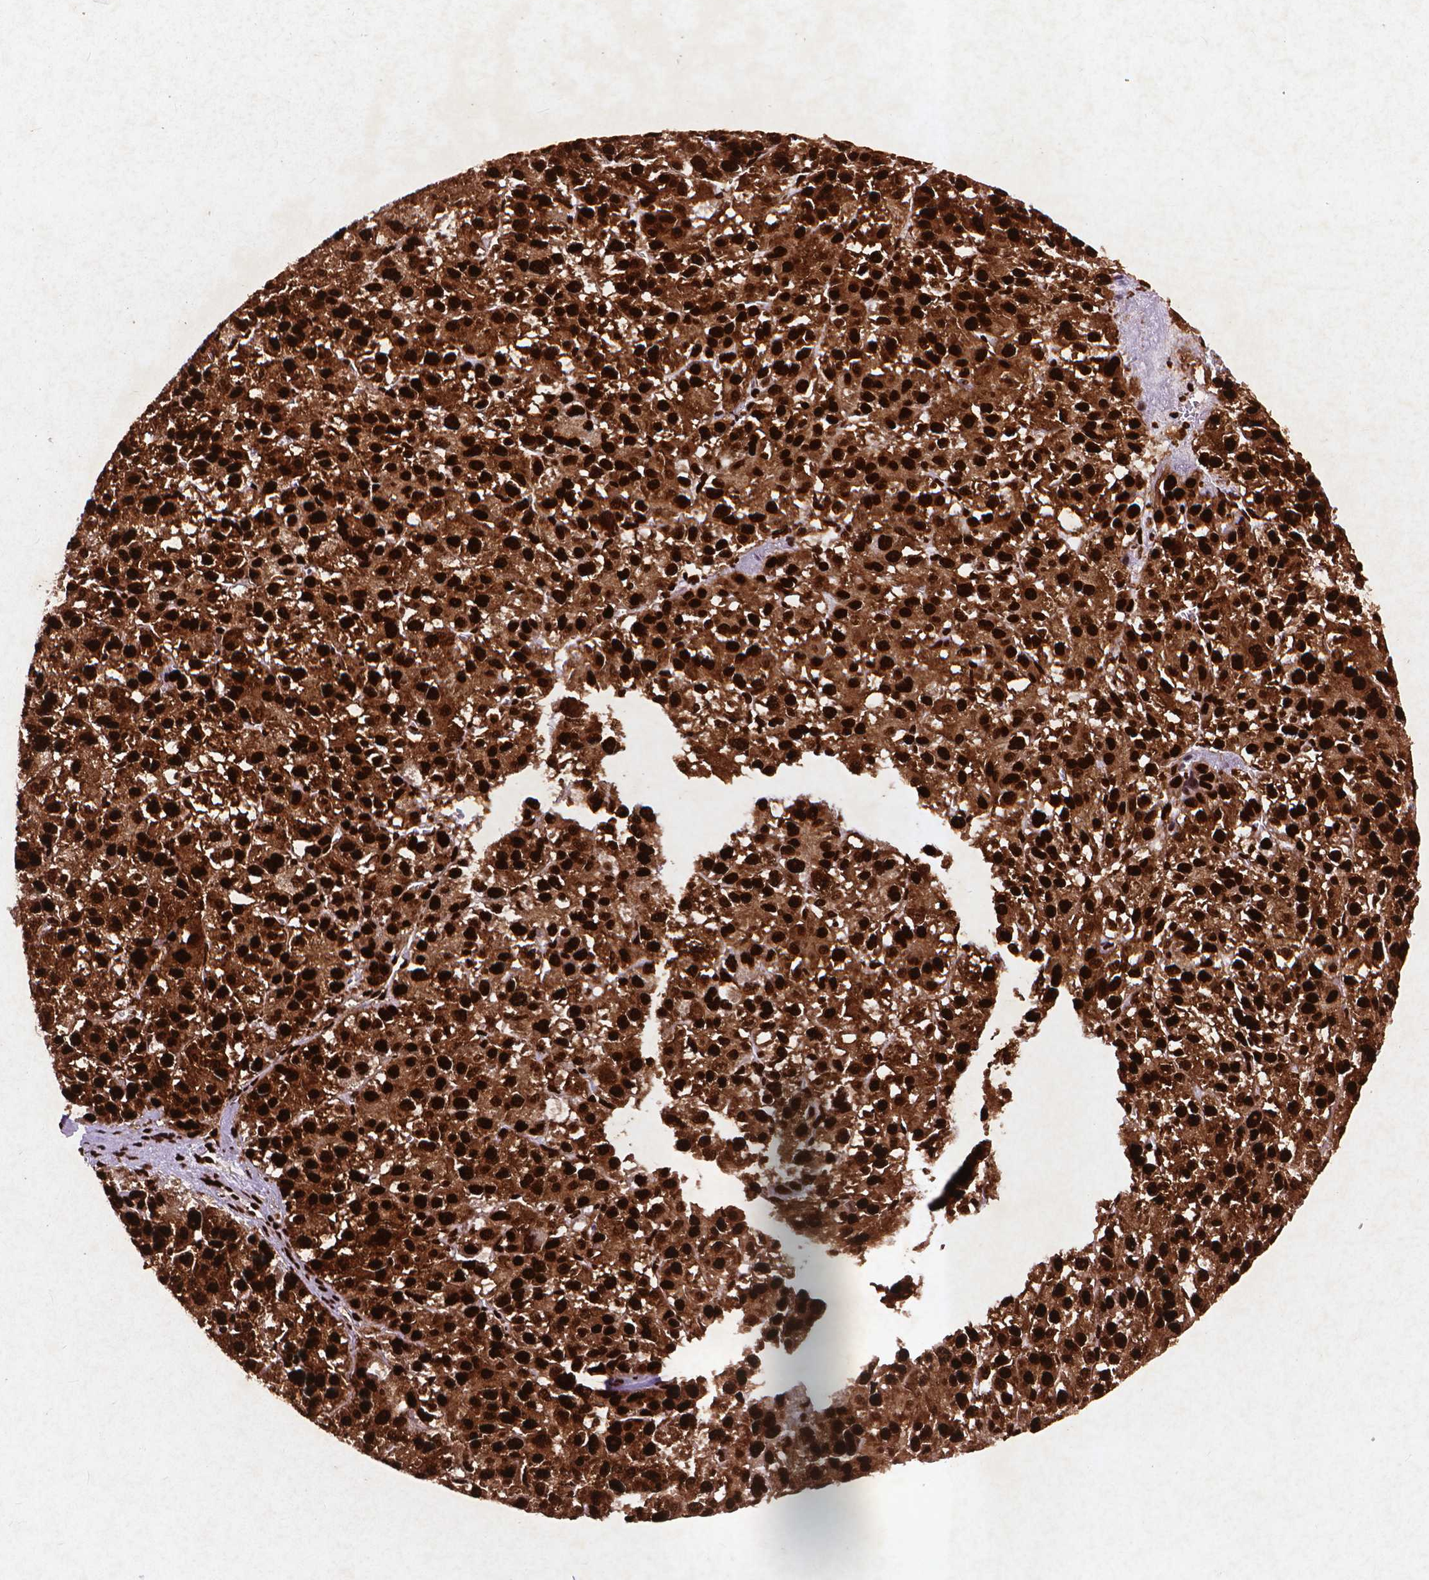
{"staining": {"intensity": "strong", "quantity": ">75%", "location": "cytoplasmic/membranous,nuclear"}, "tissue": "liver cancer", "cell_type": "Tumor cells", "image_type": "cancer", "snomed": [{"axis": "morphology", "description": "Carcinoma, Hepatocellular, NOS"}, {"axis": "topography", "description": "Liver"}], "caption": "Strong cytoplasmic/membranous and nuclear protein expression is identified in approximately >75% of tumor cells in liver hepatocellular carcinoma.", "gene": "CITED2", "patient": {"sex": "female", "age": 70}}